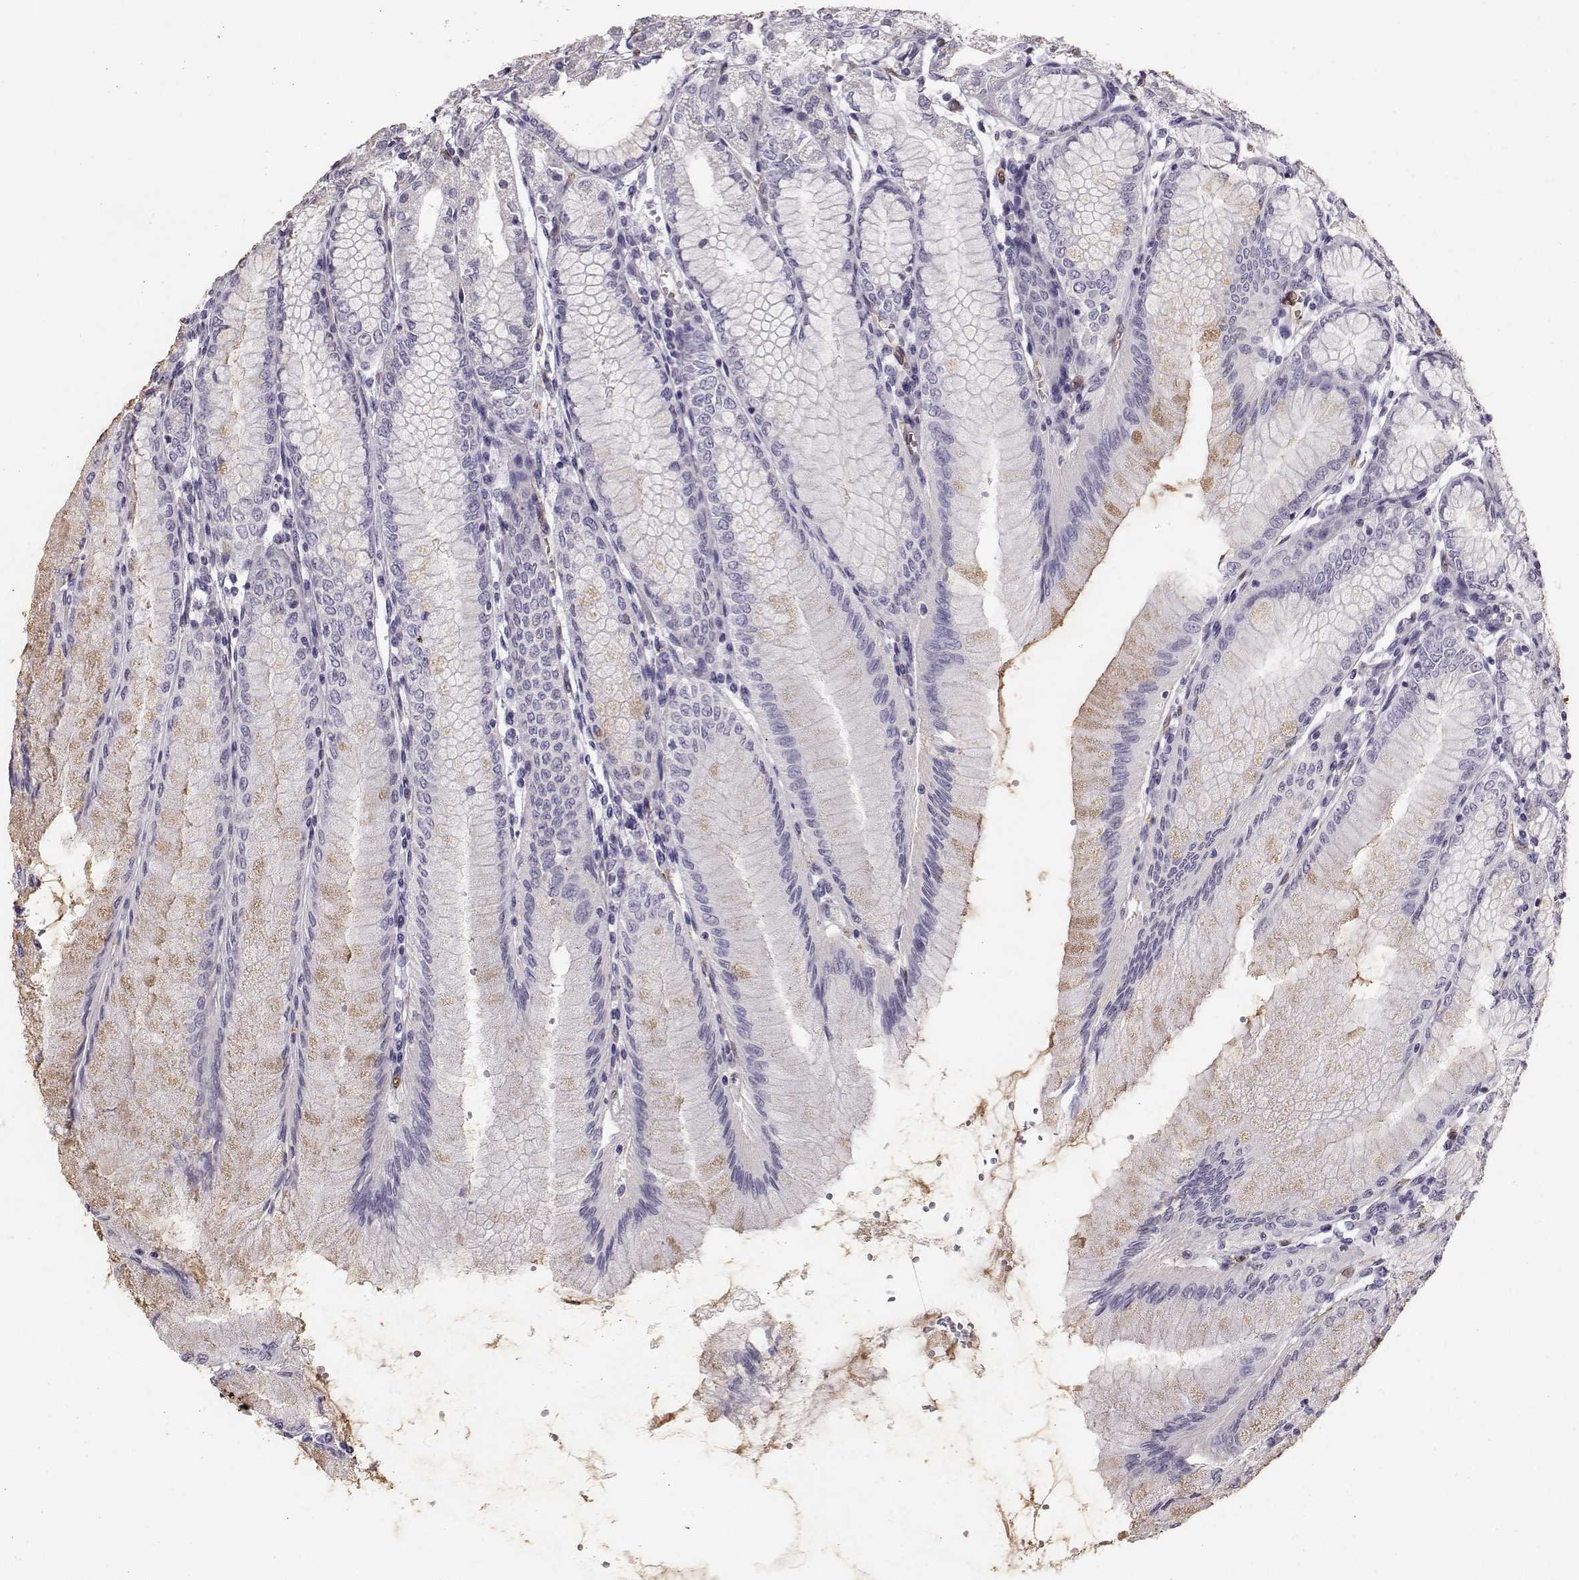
{"staining": {"intensity": "negative", "quantity": "none", "location": "none"}, "tissue": "stomach", "cell_type": "Glandular cells", "image_type": "normal", "snomed": [{"axis": "morphology", "description": "Normal tissue, NOS"}, {"axis": "topography", "description": "Skeletal muscle"}, {"axis": "topography", "description": "Stomach"}], "caption": "A high-resolution histopathology image shows IHC staining of normal stomach, which exhibits no significant positivity in glandular cells.", "gene": "POU1F1", "patient": {"sex": "female", "age": 57}}